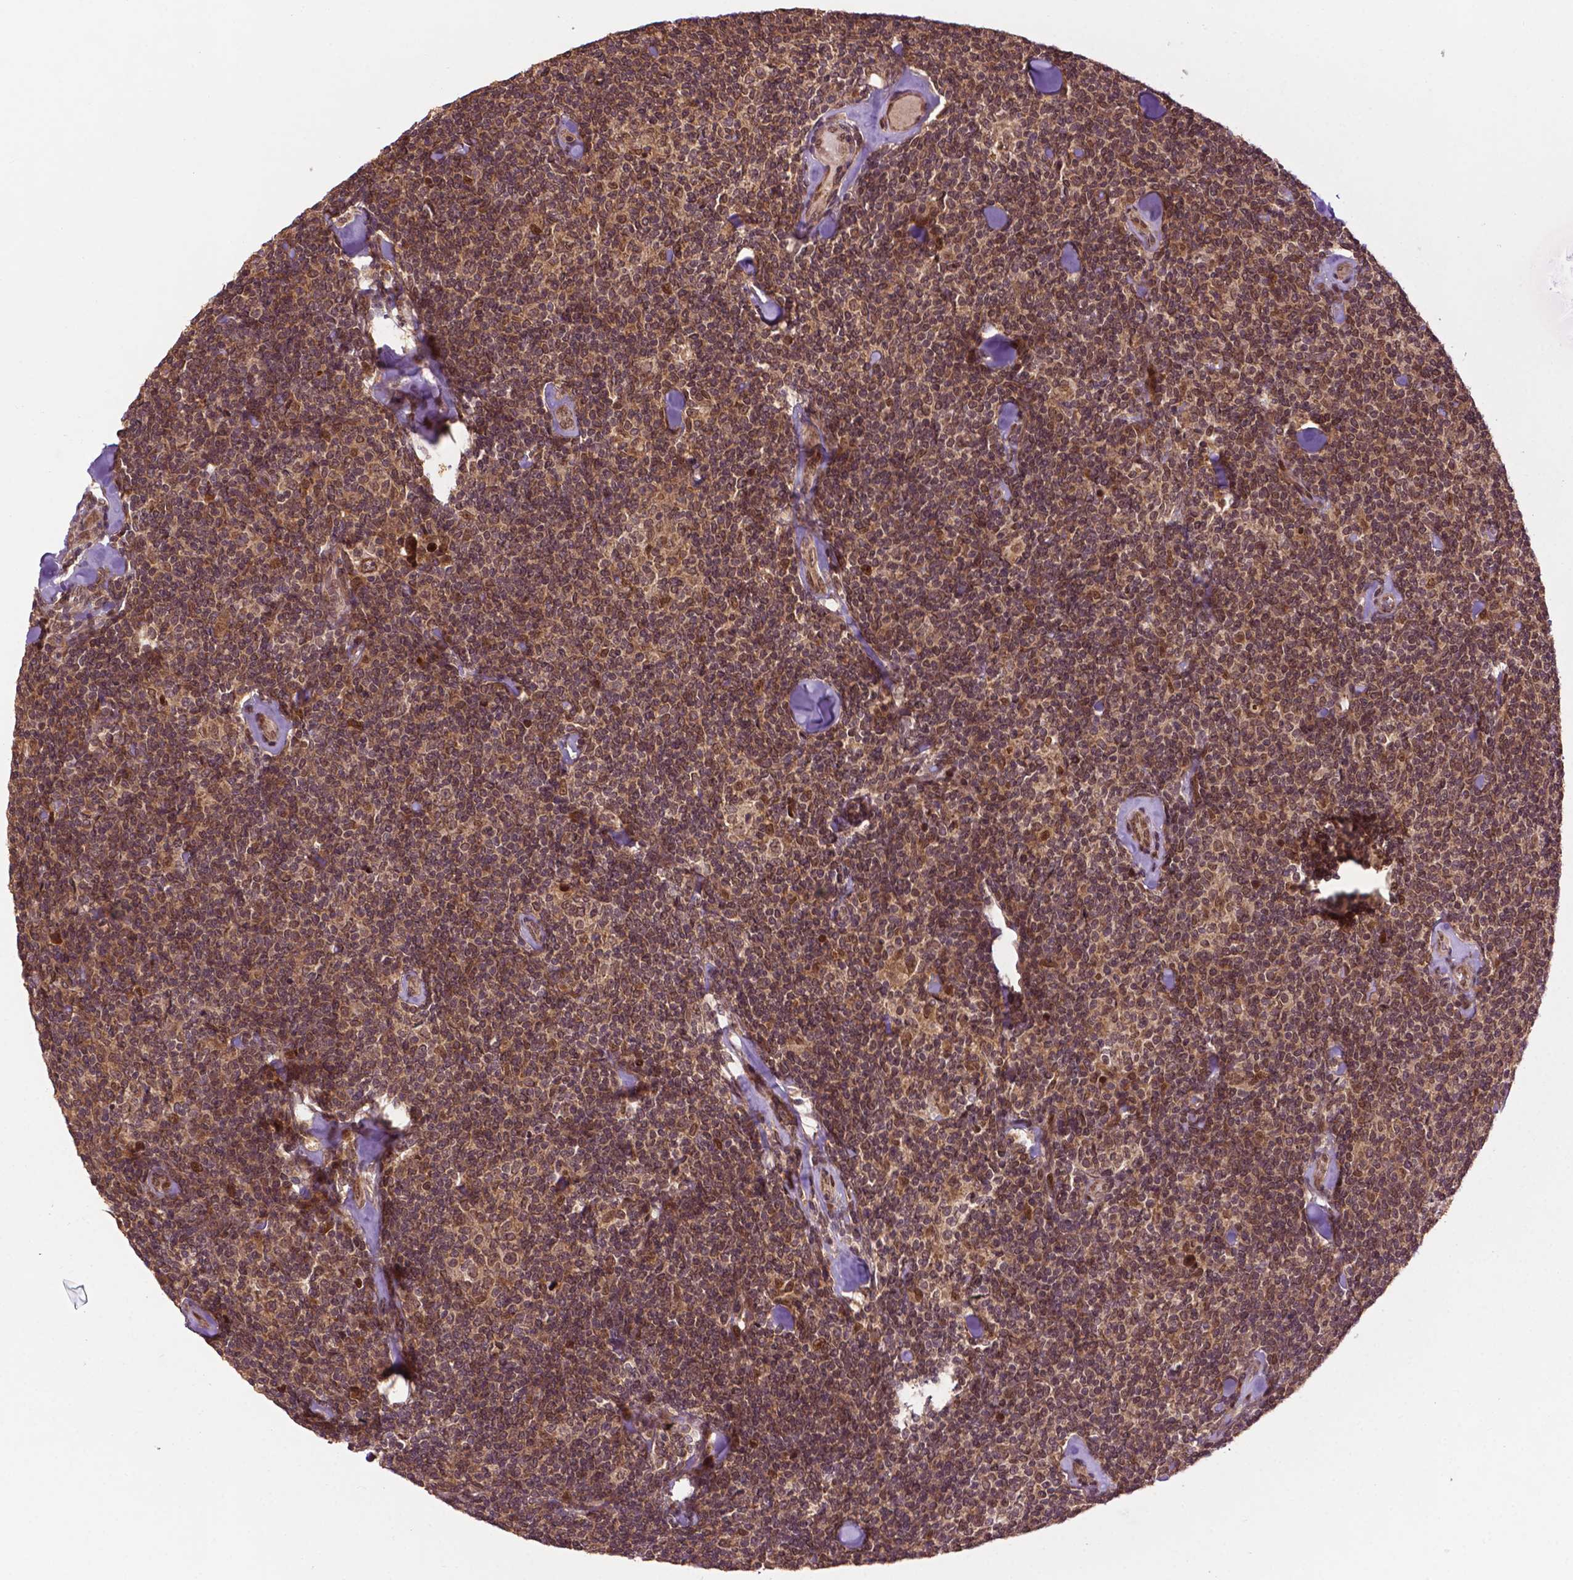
{"staining": {"intensity": "moderate", "quantity": ">75%", "location": "cytoplasmic/membranous,nuclear"}, "tissue": "lymphoma", "cell_type": "Tumor cells", "image_type": "cancer", "snomed": [{"axis": "morphology", "description": "Malignant lymphoma, non-Hodgkin's type, Low grade"}, {"axis": "topography", "description": "Lymph node"}], "caption": "Immunohistochemistry (IHC) of human malignant lymphoma, non-Hodgkin's type (low-grade) shows medium levels of moderate cytoplasmic/membranous and nuclear expression in about >75% of tumor cells. (brown staining indicates protein expression, while blue staining denotes nuclei).", "gene": "TMX2", "patient": {"sex": "female", "age": 56}}